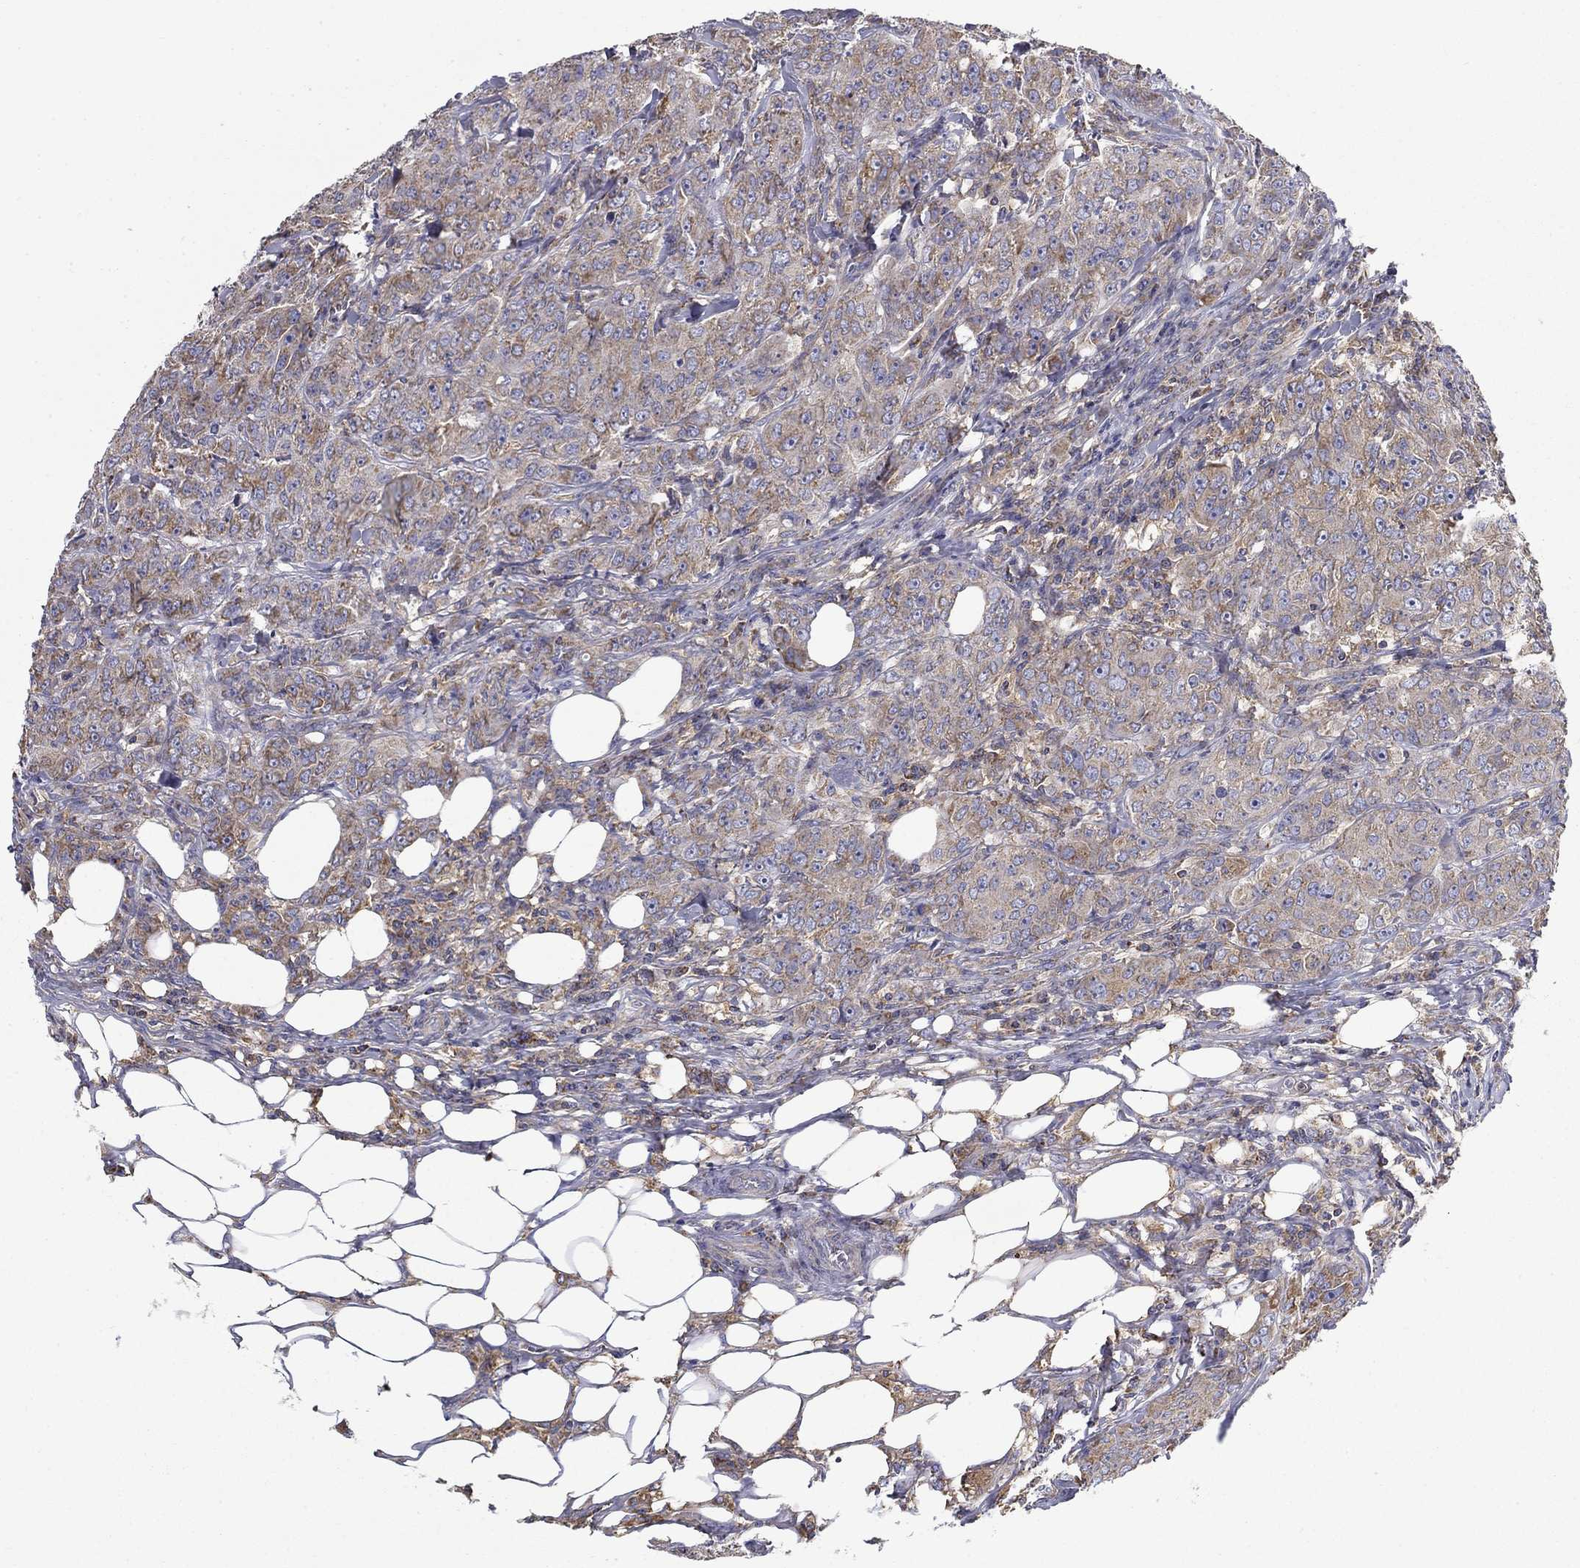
{"staining": {"intensity": "moderate", "quantity": ">75%", "location": "cytoplasmic/membranous"}, "tissue": "breast cancer", "cell_type": "Tumor cells", "image_type": "cancer", "snomed": [{"axis": "morphology", "description": "Duct carcinoma"}, {"axis": "topography", "description": "Breast"}], "caption": "Breast cancer stained with a brown dye exhibits moderate cytoplasmic/membranous positive positivity in about >75% of tumor cells.", "gene": "NME5", "patient": {"sex": "female", "age": 43}}